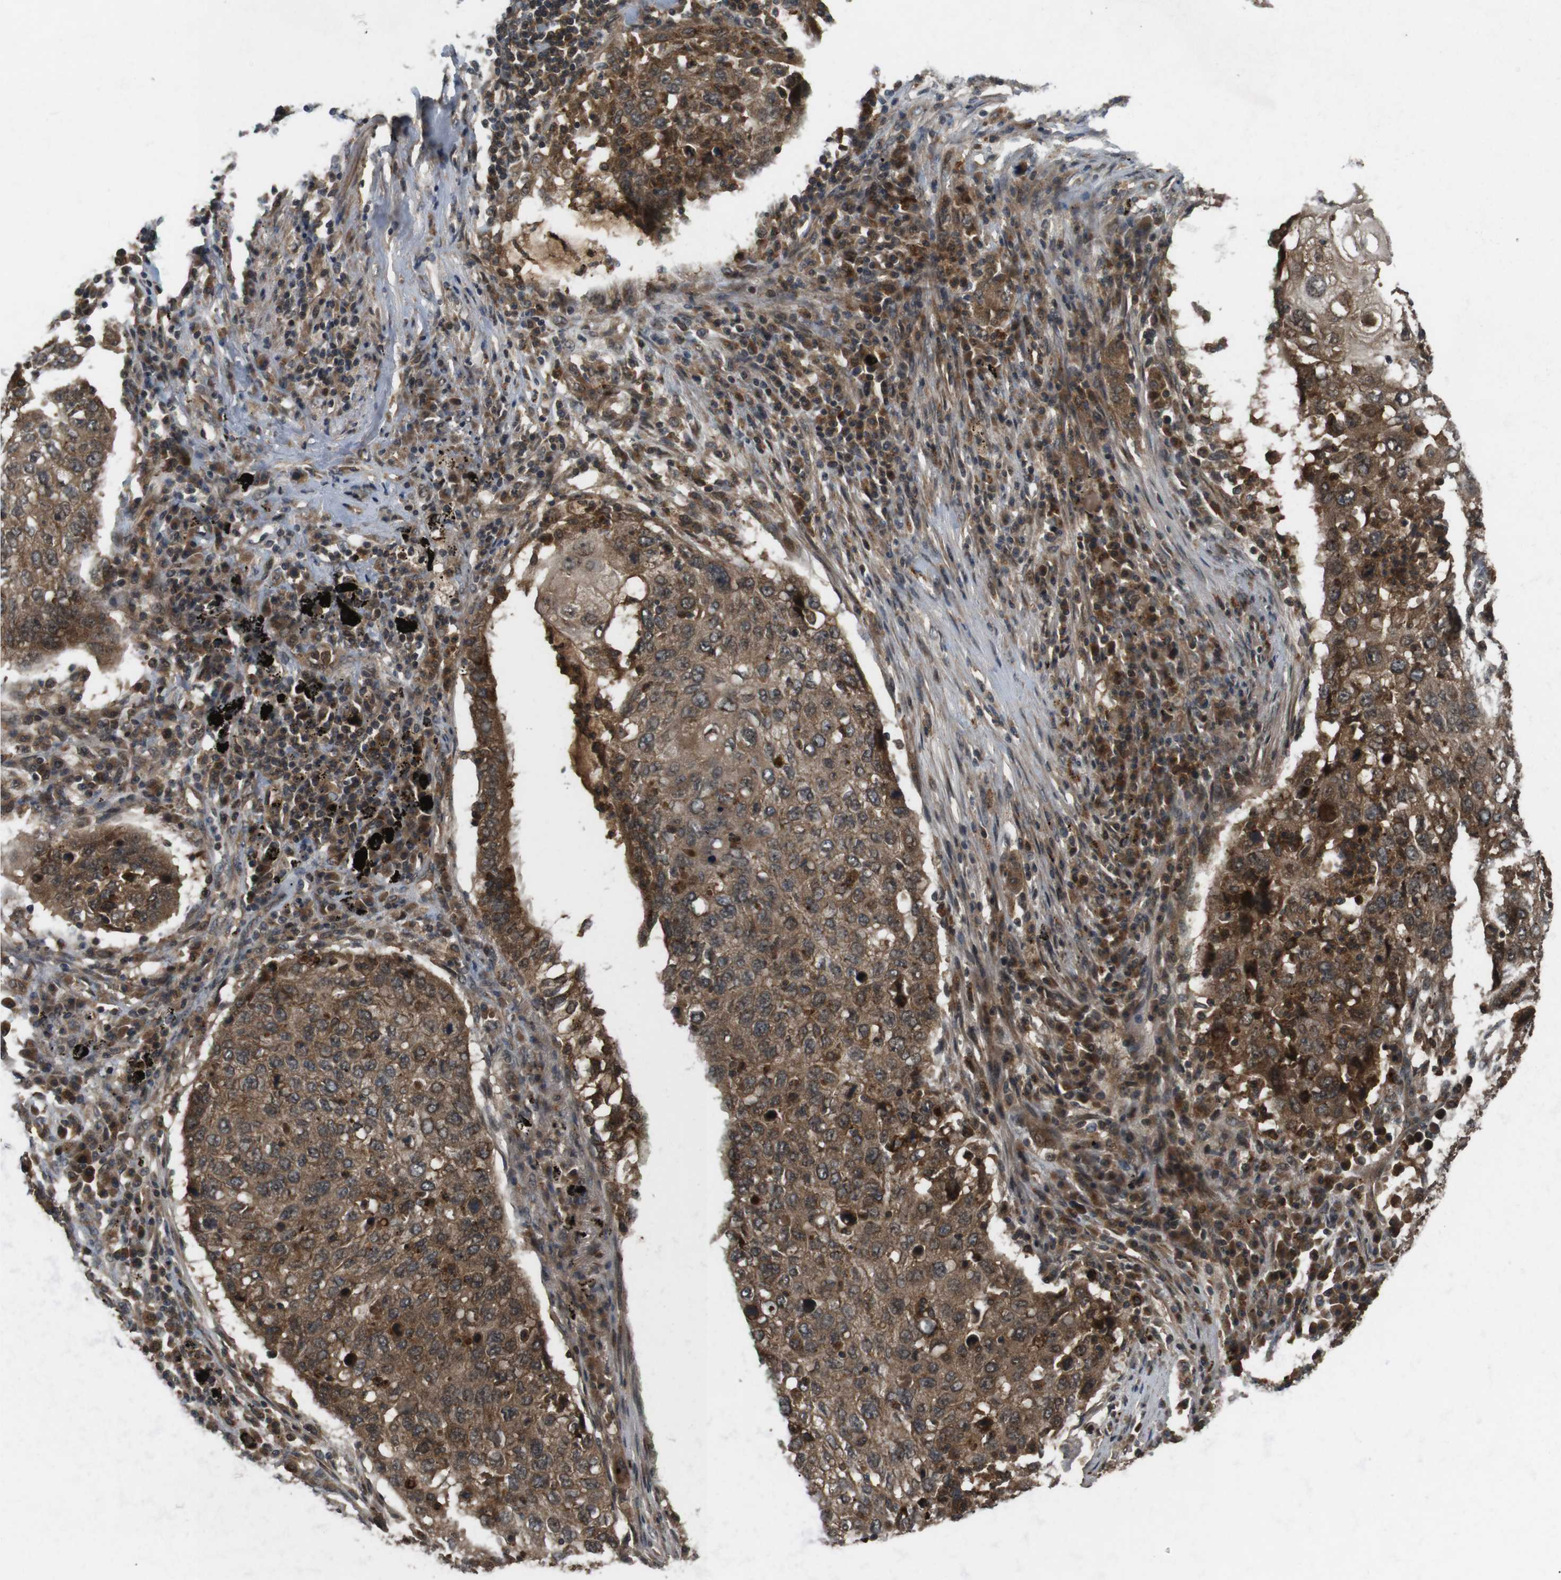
{"staining": {"intensity": "moderate", "quantity": ">75%", "location": "cytoplasmic/membranous"}, "tissue": "lung cancer", "cell_type": "Tumor cells", "image_type": "cancer", "snomed": [{"axis": "morphology", "description": "Squamous cell carcinoma, NOS"}, {"axis": "topography", "description": "Lung"}], "caption": "Lung squamous cell carcinoma stained for a protein (brown) exhibits moderate cytoplasmic/membranous positive positivity in approximately >75% of tumor cells.", "gene": "NFKBIE", "patient": {"sex": "female", "age": 63}}